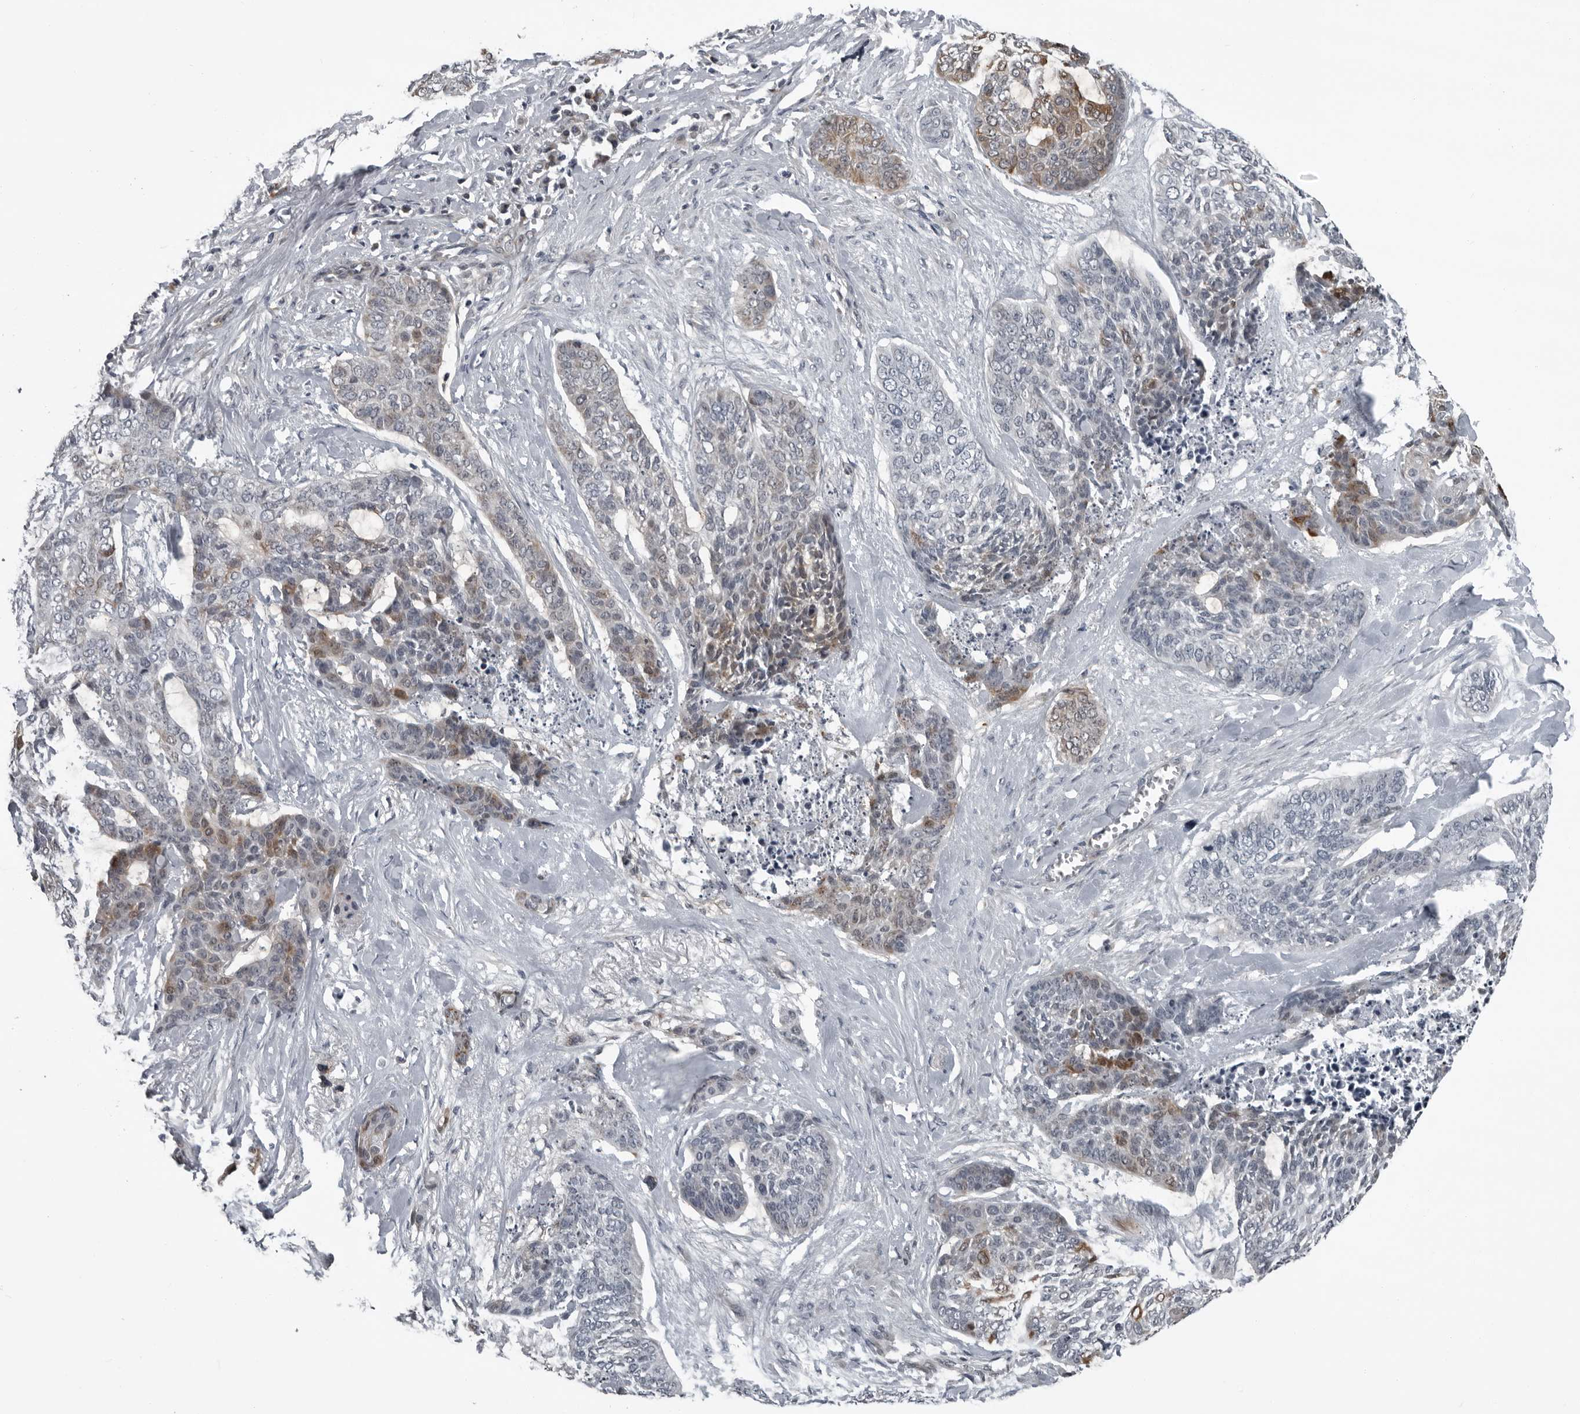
{"staining": {"intensity": "moderate", "quantity": "<25%", "location": "cytoplasmic/membranous"}, "tissue": "skin cancer", "cell_type": "Tumor cells", "image_type": "cancer", "snomed": [{"axis": "morphology", "description": "Basal cell carcinoma"}, {"axis": "topography", "description": "Skin"}], "caption": "Tumor cells reveal moderate cytoplasmic/membranous expression in about <25% of cells in skin basal cell carcinoma.", "gene": "RTCA", "patient": {"sex": "female", "age": 64}}